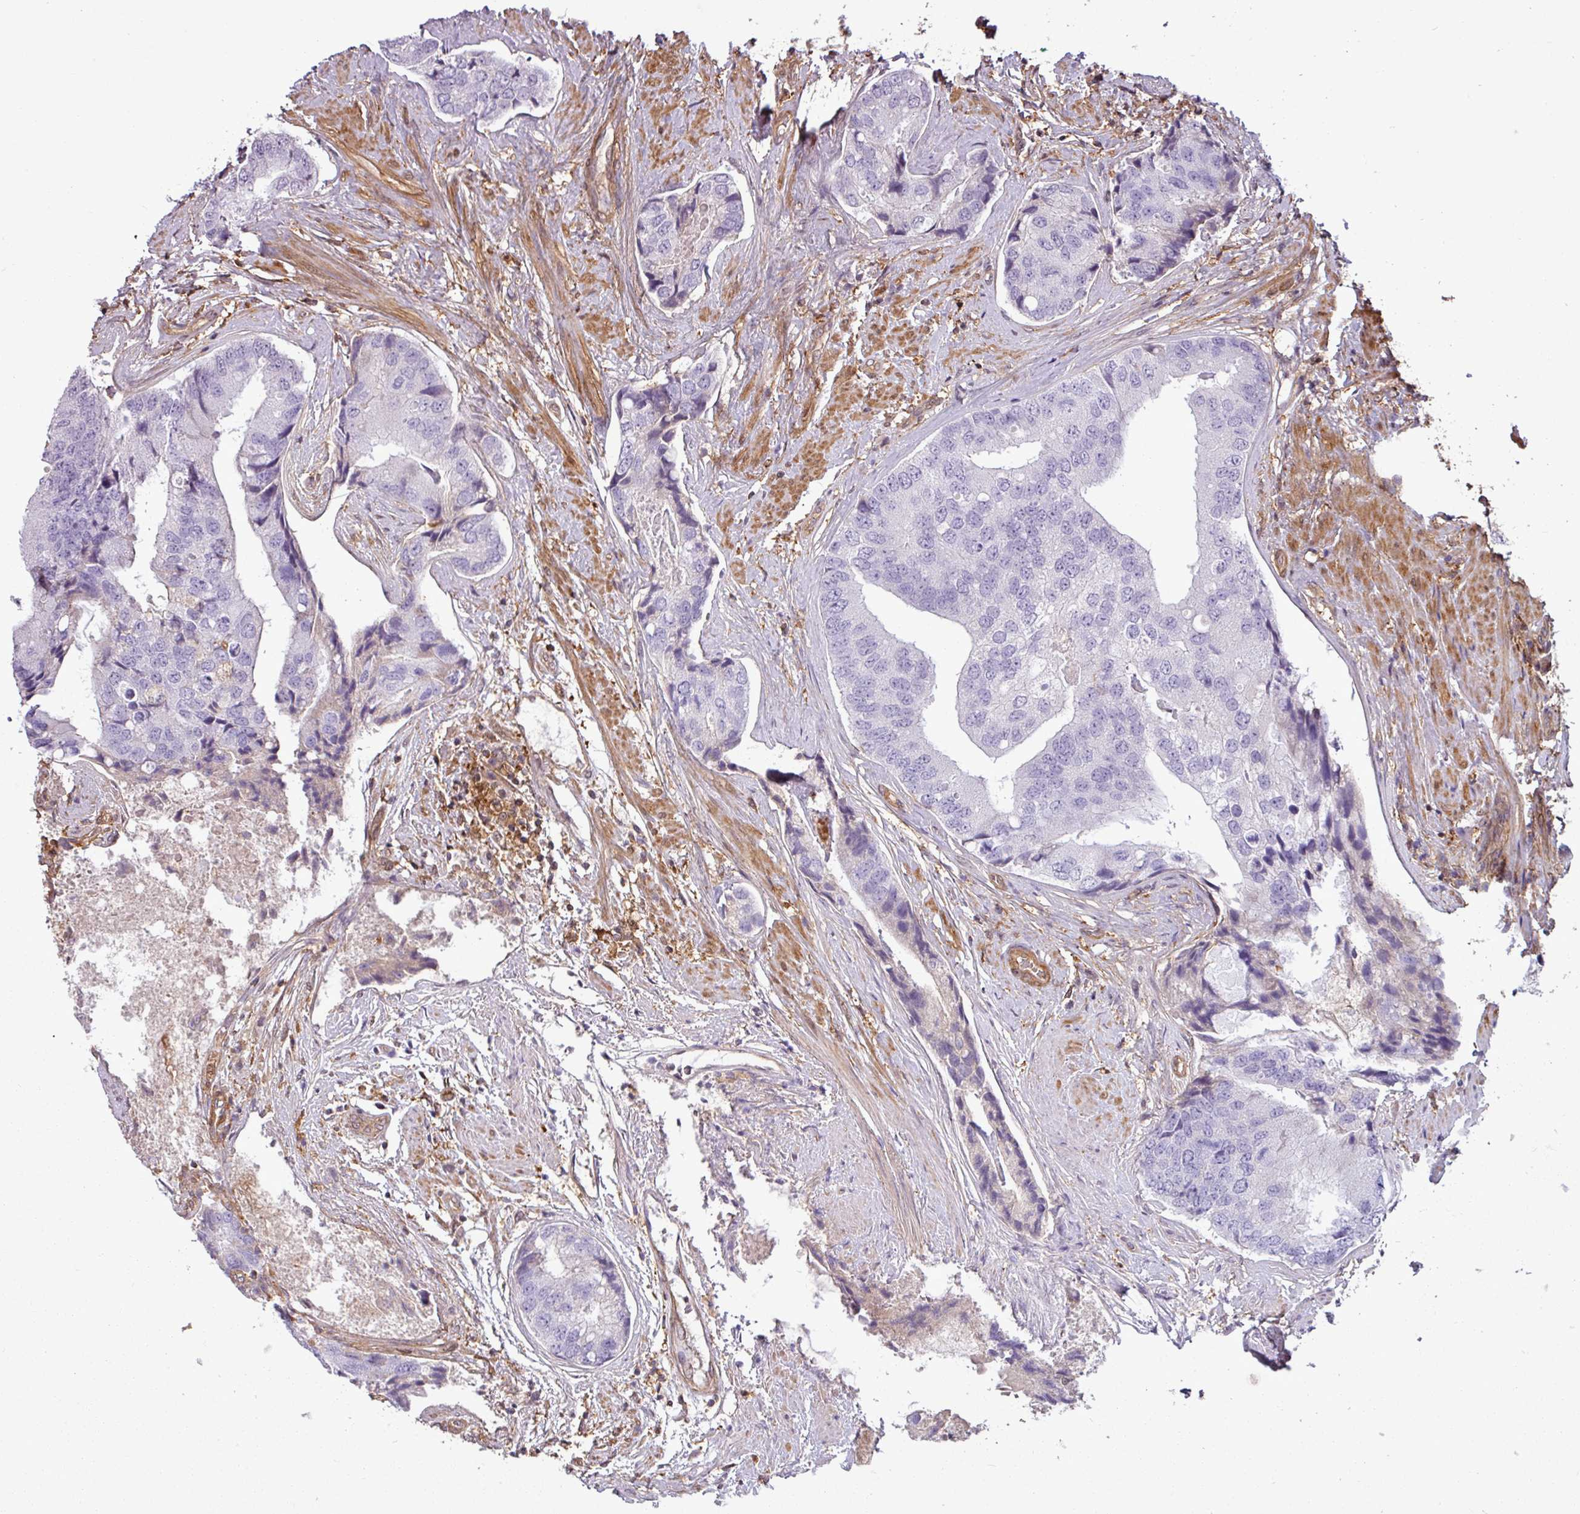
{"staining": {"intensity": "negative", "quantity": "none", "location": "none"}, "tissue": "prostate cancer", "cell_type": "Tumor cells", "image_type": "cancer", "snomed": [{"axis": "morphology", "description": "Adenocarcinoma, High grade"}, {"axis": "topography", "description": "Prostate"}], "caption": "The image shows no significant positivity in tumor cells of prostate high-grade adenocarcinoma.", "gene": "SH3BGRL", "patient": {"sex": "male", "age": 70}}